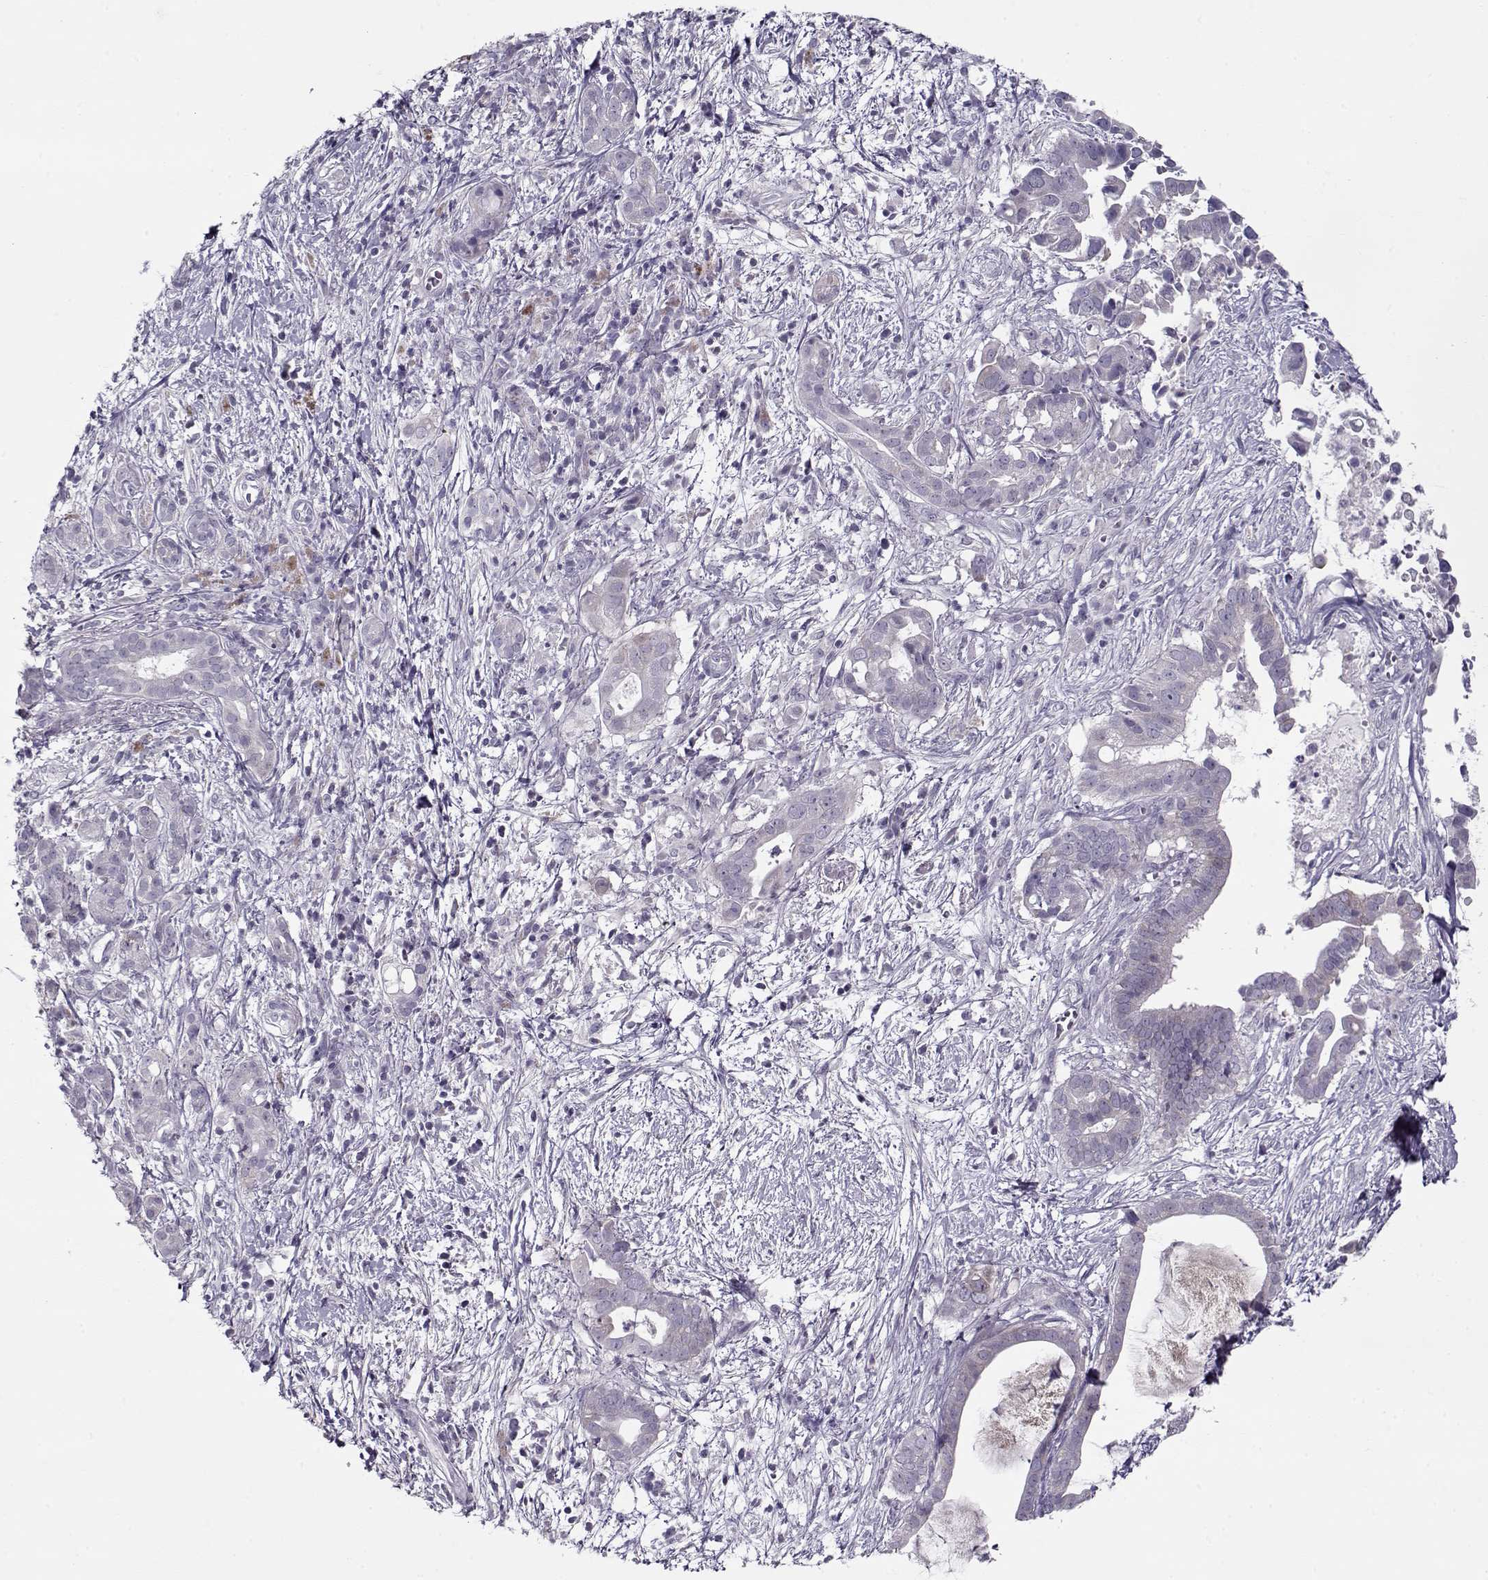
{"staining": {"intensity": "negative", "quantity": "none", "location": "none"}, "tissue": "pancreatic cancer", "cell_type": "Tumor cells", "image_type": "cancer", "snomed": [{"axis": "morphology", "description": "Adenocarcinoma, NOS"}, {"axis": "topography", "description": "Pancreas"}], "caption": "IHC image of human pancreatic cancer (adenocarcinoma) stained for a protein (brown), which shows no positivity in tumor cells. Brightfield microscopy of immunohistochemistry stained with DAB (3,3'-diaminobenzidine) (brown) and hematoxylin (blue), captured at high magnification.", "gene": "PP2D1", "patient": {"sex": "male", "age": 61}}